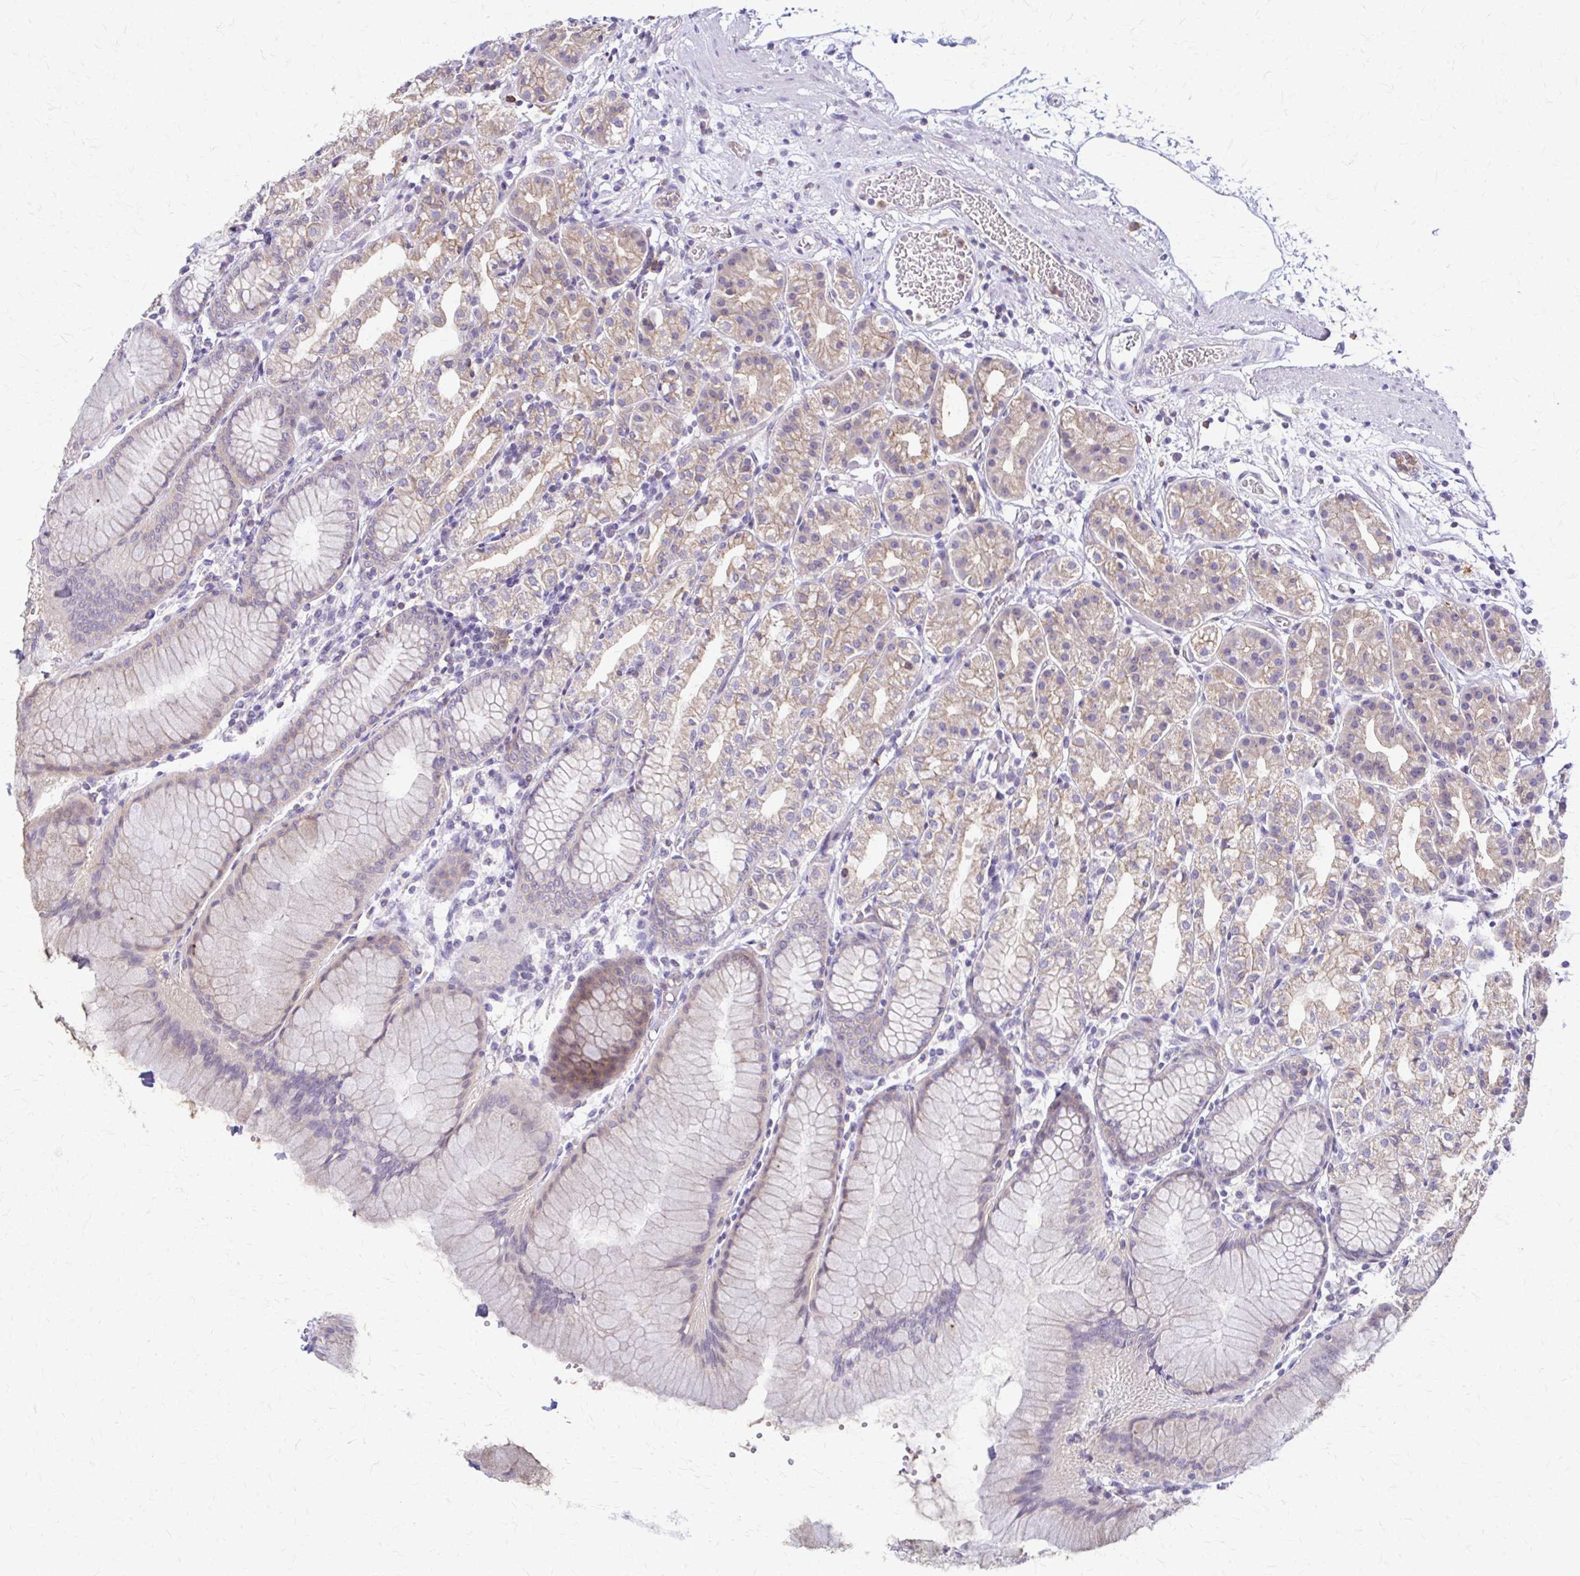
{"staining": {"intensity": "weak", "quantity": "25%-75%", "location": "cytoplasmic/membranous"}, "tissue": "stomach", "cell_type": "Glandular cells", "image_type": "normal", "snomed": [{"axis": "morphology", "description": "Normal tissue, NOS"}, {"axis": "topography", "description": "Stomach"}], "caption": "A low amount of weak cytoplasmic/membranous positivity is identified in approximately 25%-75% of glandular cells in unremarkable stomach. The protein of interest is stained brown, and the nuclei are stained in blue (DAB IHC with brightfield microscopy, high magnification).", "gene": "PIK3AP1", "patient": {"sex": "female", "age": 57}}